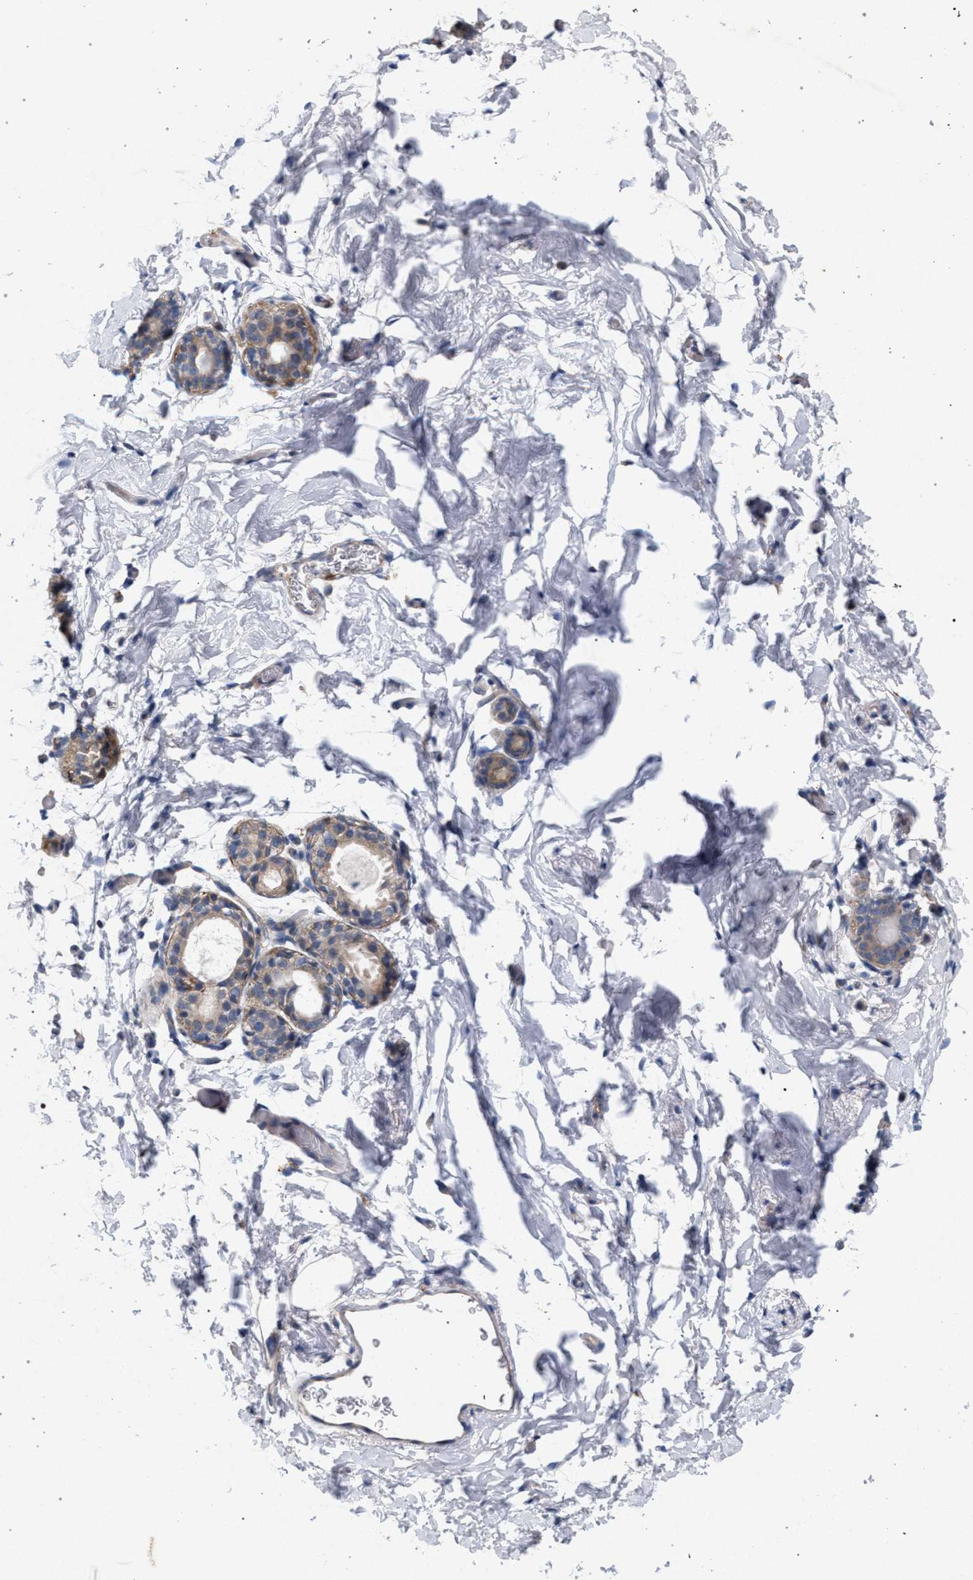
{"staining": {"intensity": "negative", "quantity": "none", "location": "none"}, "tissue": "breast", "cell_type": "Adipocytes", "image_type": "normal", "snomed": [{"axis": "morphology", "description": "Normal tissue, NOS"}, {"axis": "topography", "description": "Breast"}], "caption": "A high-resolution image shows IHC staining of unremarkable breast, which displays no significant expression in adipocytes.", "gene": "MAMDC2", "patient": {"sex": "female", "age": 62}}